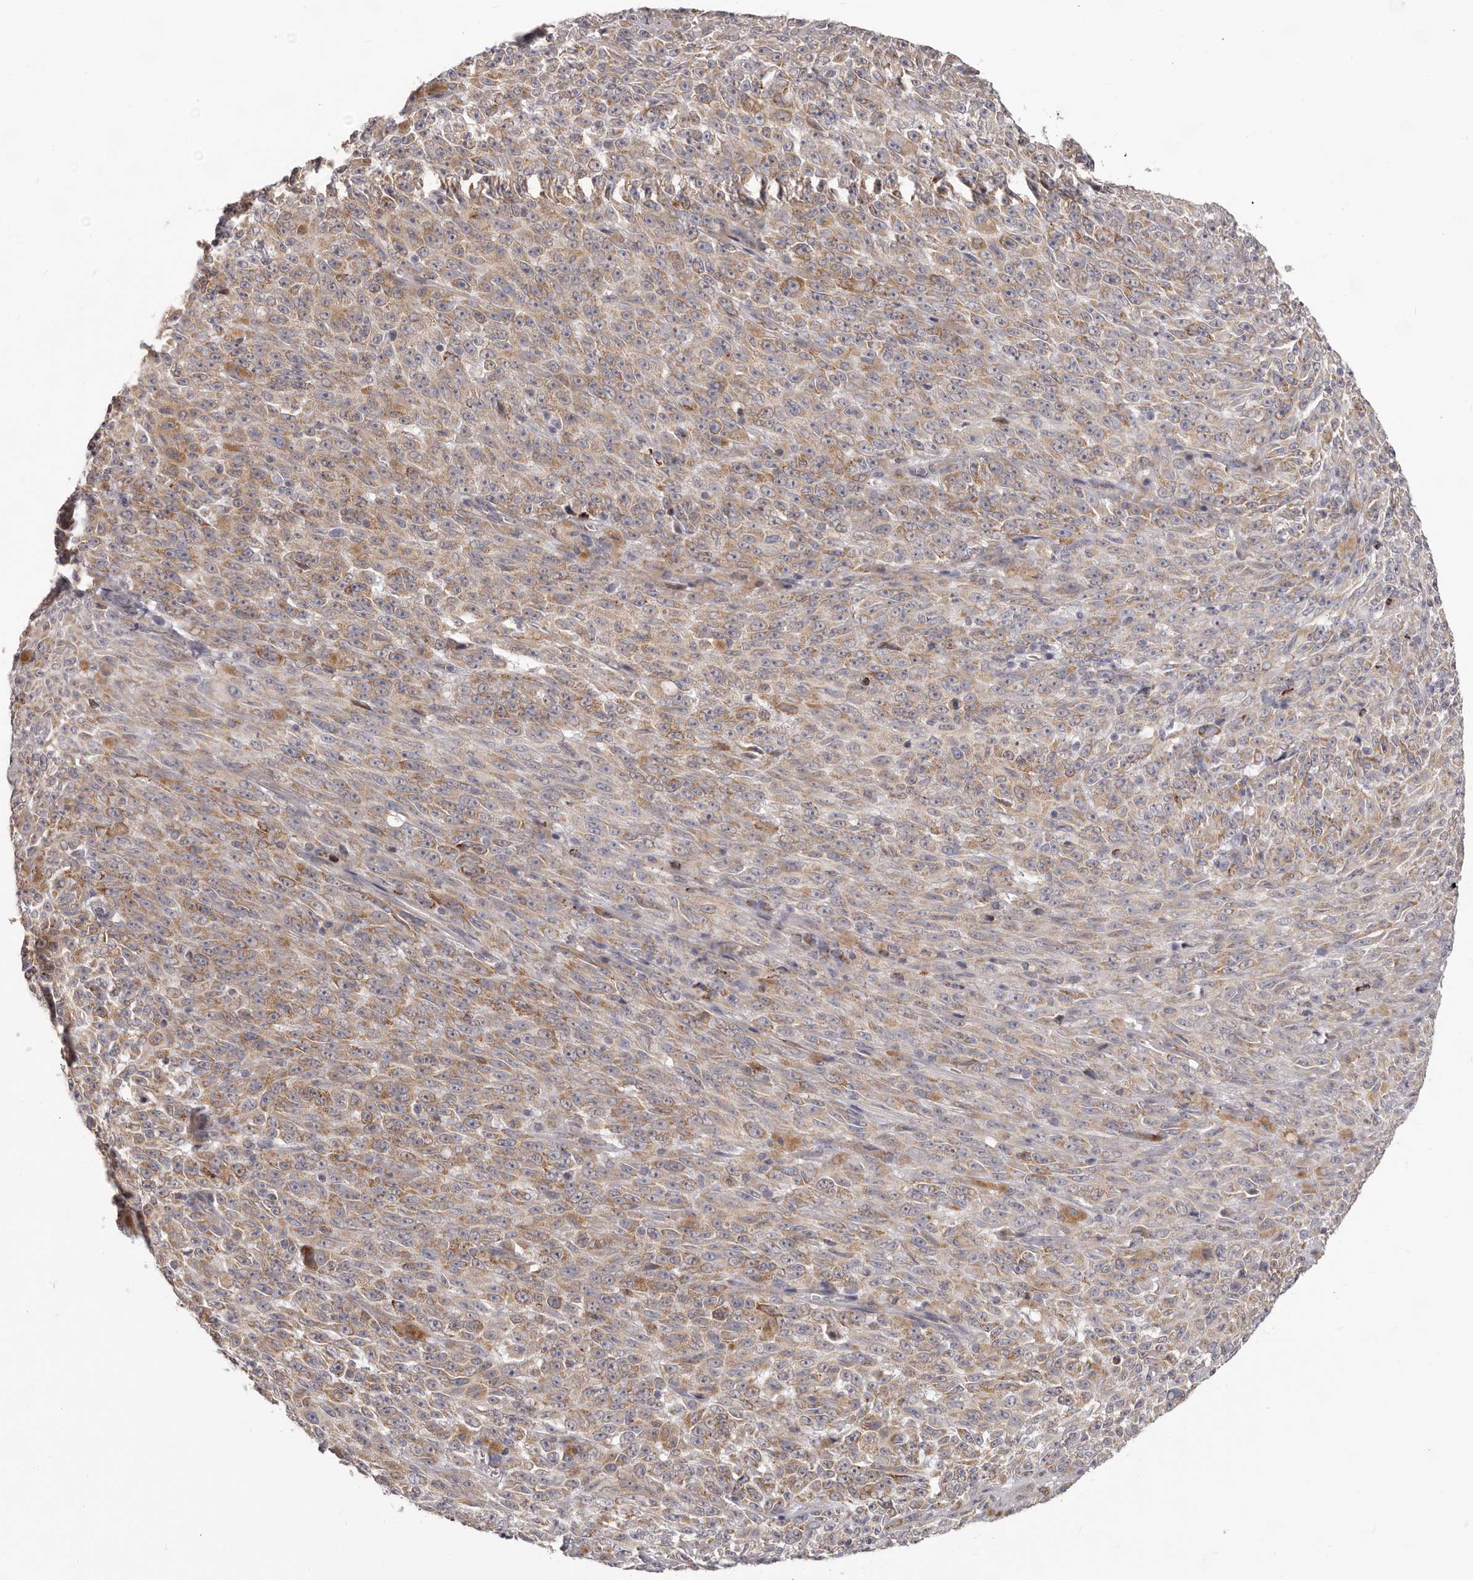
{"staining": {"intensity": "weak", "quantity": ">75%", "location": "cytoplasmic/membranous"}, "tissue": "melanoma", "cell_type": "Tumor cells", "image_type": "cancer", "snomed": [{"axis": "morphology", "description": "Malignant melanoma, NOS"}, {"axis": "topography", "description": "Skin"}], "caption": "Protein staining of melanoma tissue exhibits weak cytoplasmic/membranous staining in approximately >75% of tumor cells.", "gene": "PRMT2", "patient": {"sex": "female", "age": 82}}